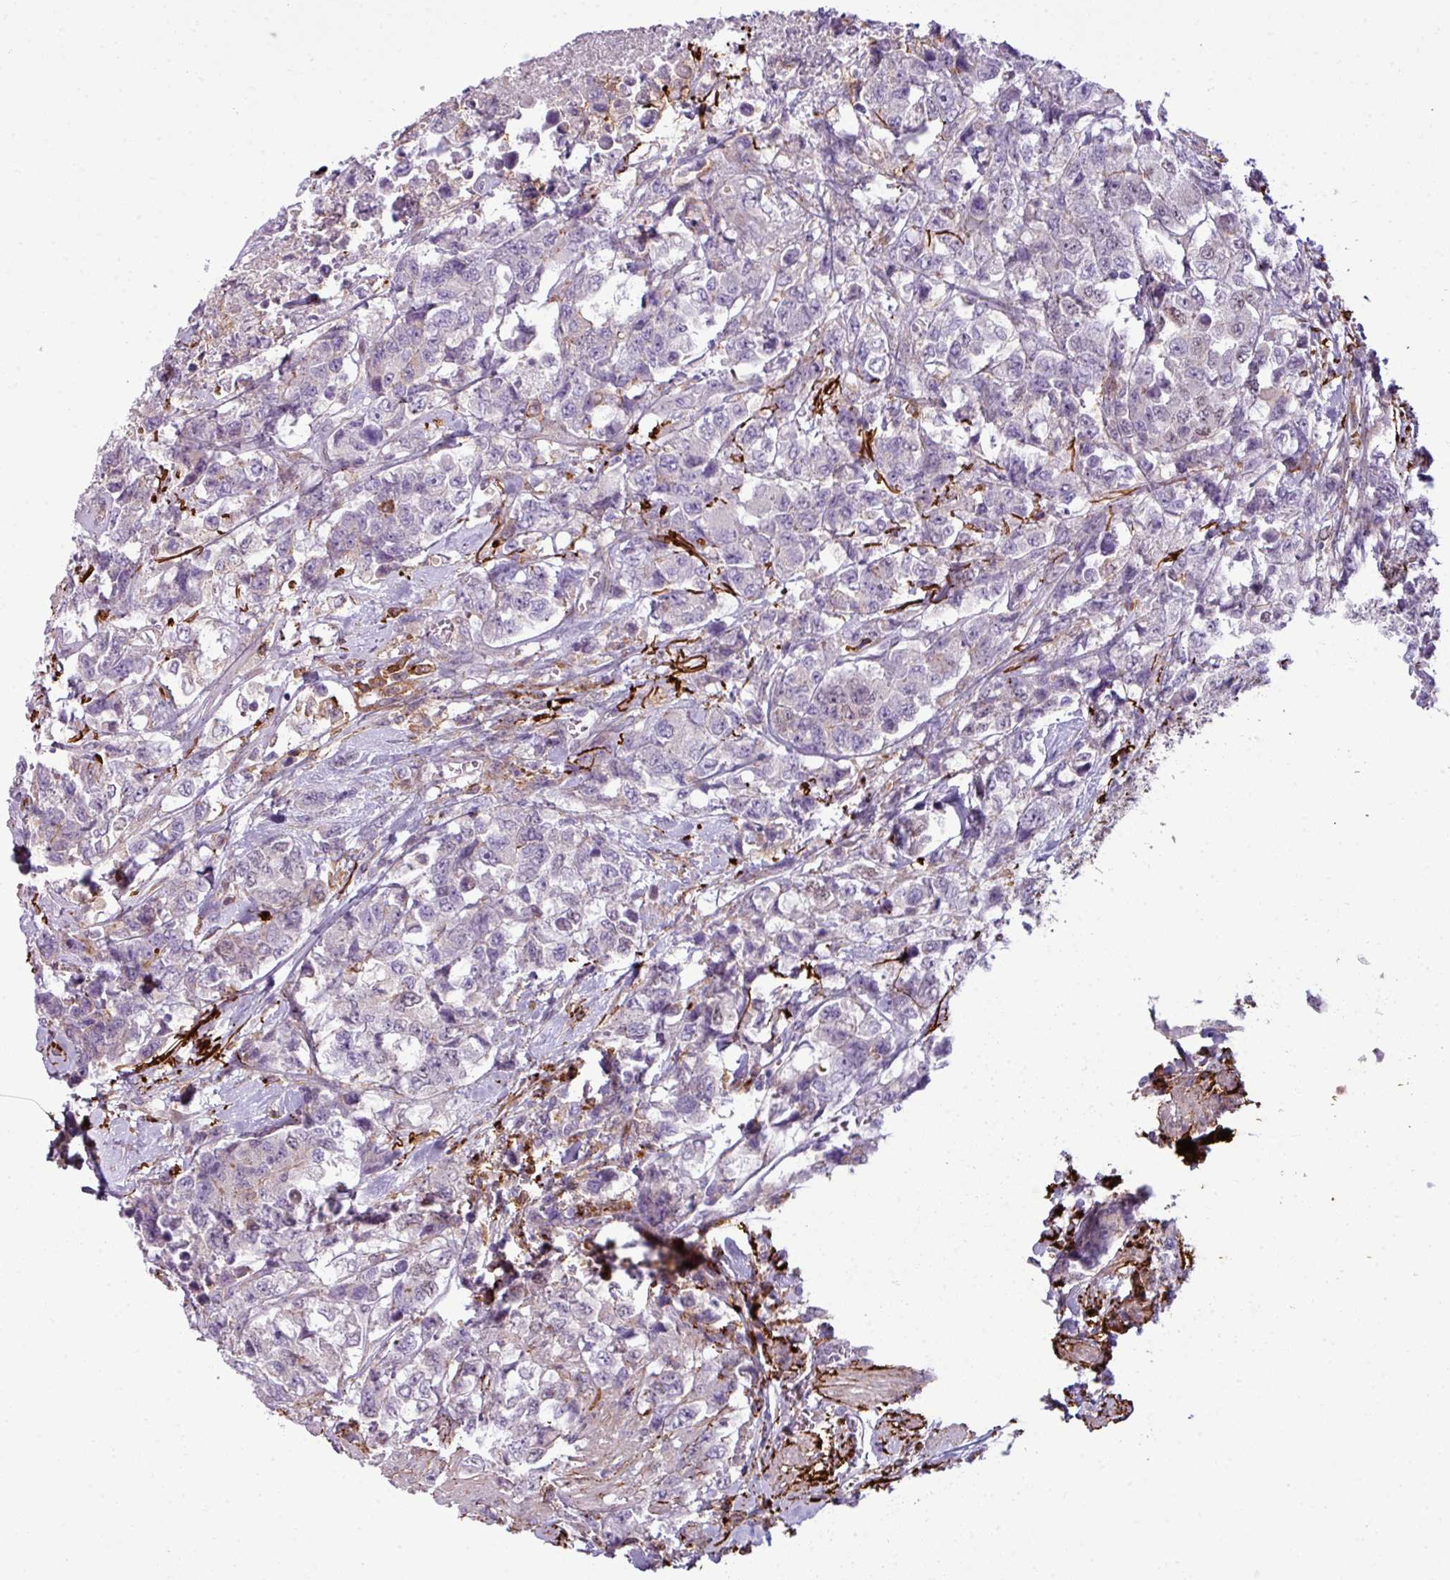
{"staining": {"intensity": "weak", "quantity": "<25%", "location": "nuclear"}, "tissue": "urothelial cancer", "cell_type": "Tumor cells", "image_type": "cancer", "snomed": [{"axis": "morphology", "description": "Urothelial carcinoma, High grade"}, {"axis": "topography", "description": "Urinary bladder"}], "caption": "IHC histopathology image of human urothelial cancer stained for a protein (brown), which displays no staining in tumor cells. (DAB (3,3'-diaminobenzidine) IHC visualized using brightfield microscopy, high magnification).", "gene": "COL8A1", "patient": {"sex": "female", "age": 78}}